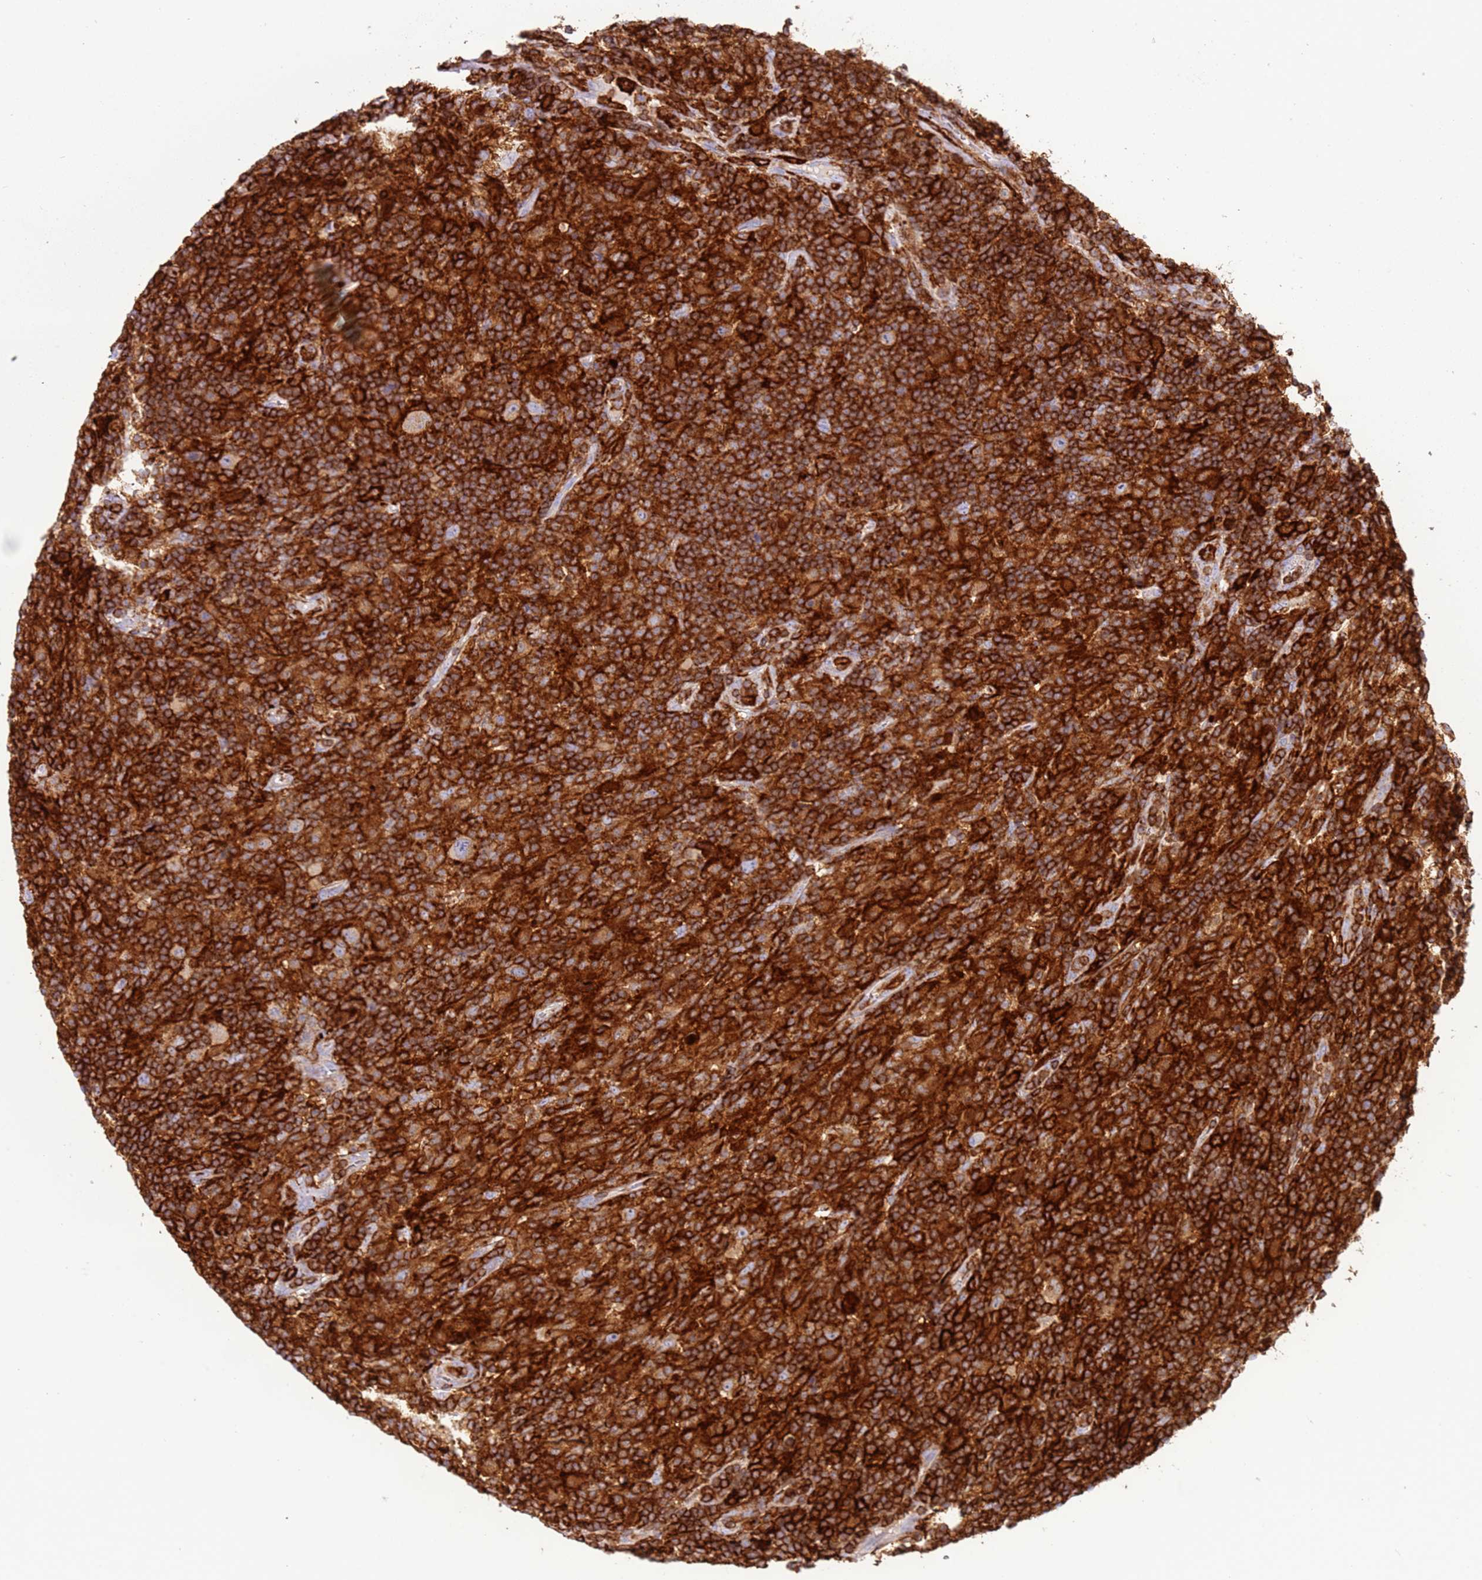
{"staining": {"intensity": "moderate", "quantity": ">75%", "location": "cytoplasmic/membranous"}, "tissue": "lymphoma", "cell_type": "Tumor cells", "image_type": "cancer", "snomed": [{"axis": "morphology", "description": "Hodgkin's disease, NOS"}, {"axis": "topography", "description": "Lymph node"}], "caption": "DAB (3,3'-diaminobenzidine) immunohistochemical staining of lymphoma shows moderate cytoplasmic/membranous protein expression in approximately >75% of tumor cells. The protein of interest is stained brown, and the nuclei are stained in blue (DAB IHC with brightfield microscopy, high magnification).", "gene": "TTPAL", "patient": {"sex": "male", "age": 70}}